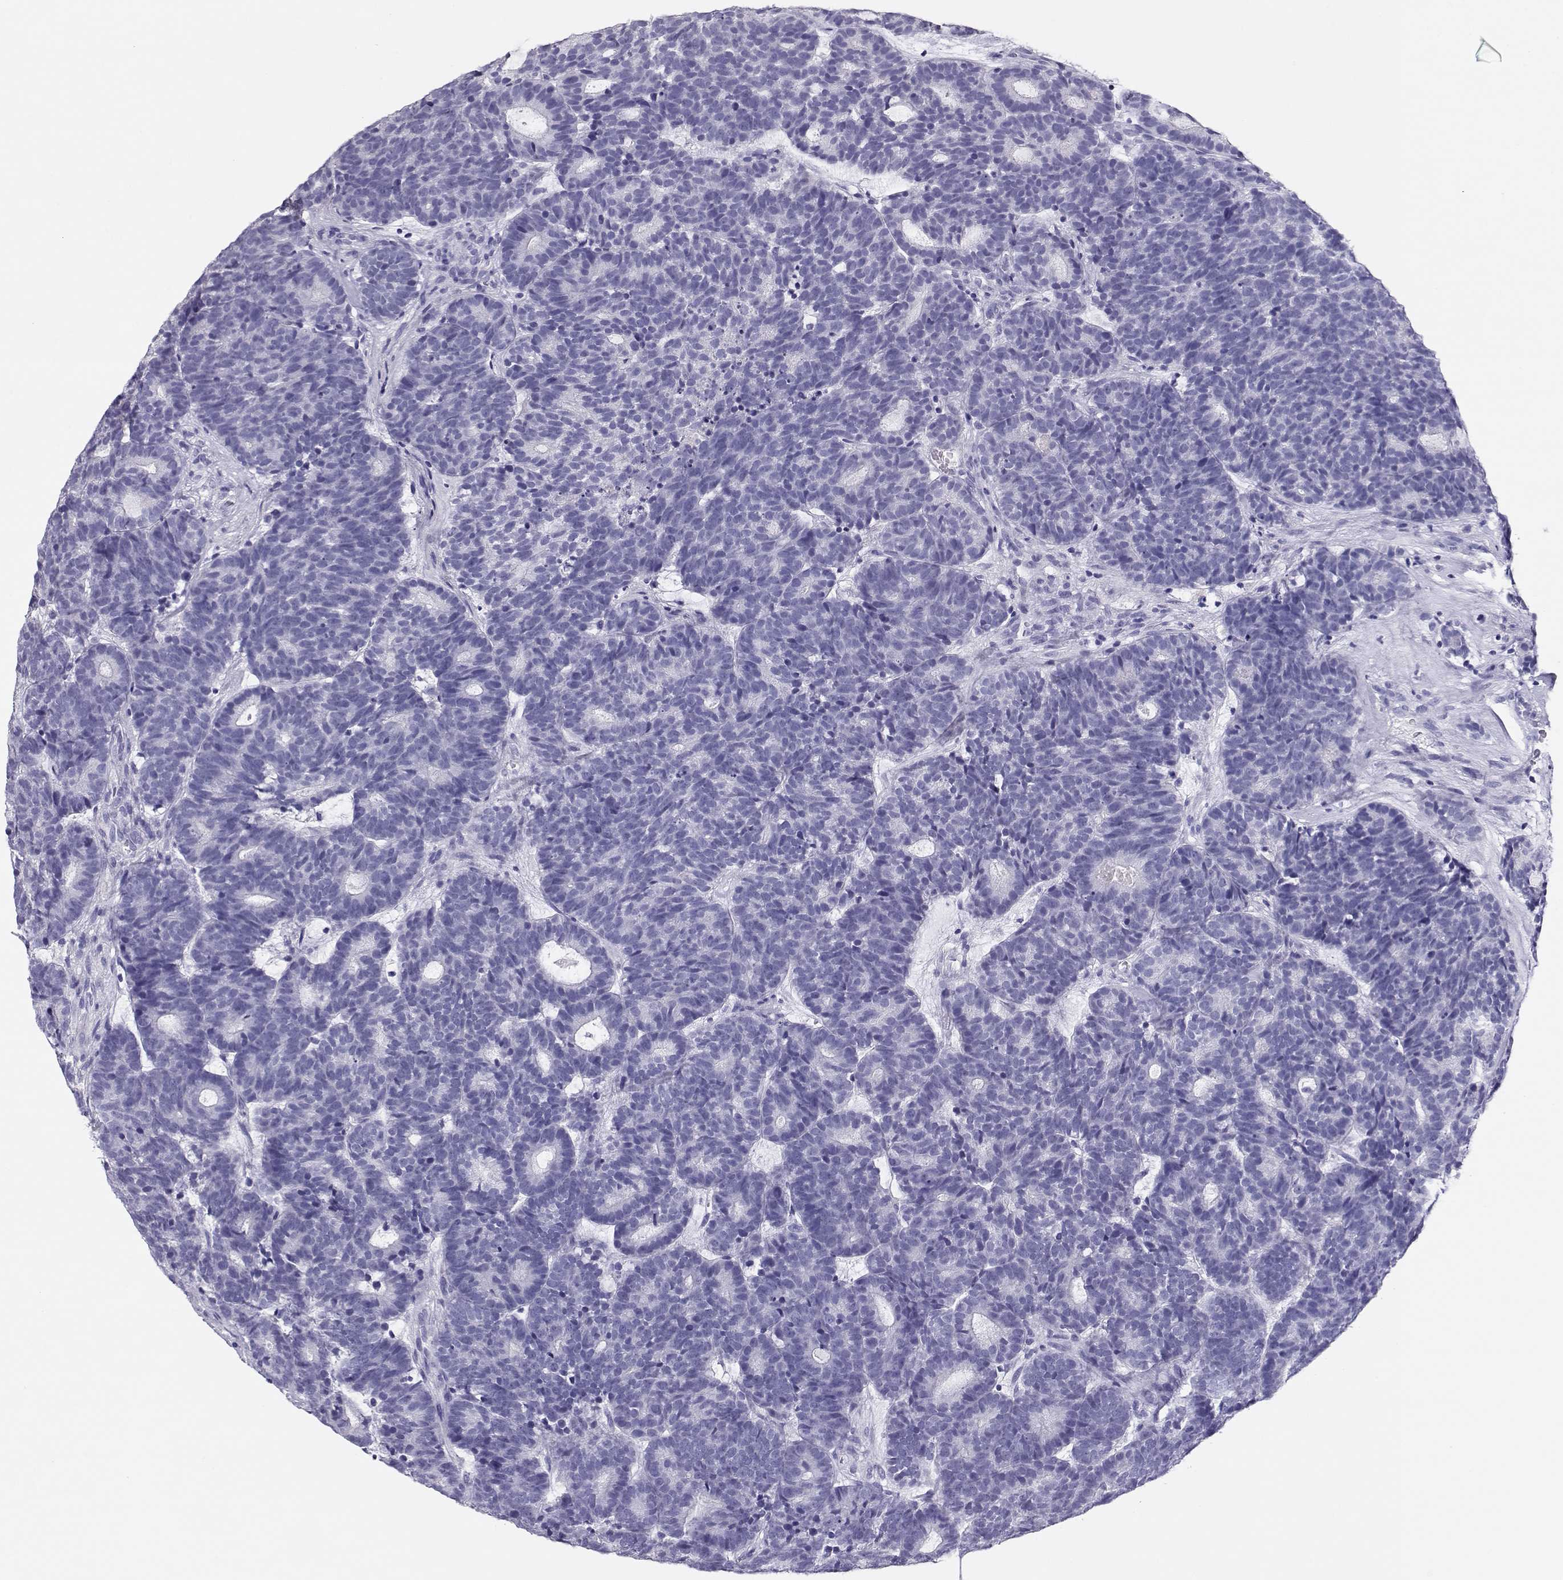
{"staining": {"intensity": "negative", "quantity": "none", "location": "none"}, "tissue": "head and neck cancer", "cell_type": "Tumor cells", "image_type": "cancer", "snomed": [{"axis": "morphology", "description": "Adenocarcinoma, NOS"}, {"axis": "topography", "description": "Head-Neck"}], "caption": "There is no significant expression in tumor cells of head and neck cancer (adenocarcinoma). (DAB (3,3'-diaminobenzidine) immunohistochemistry, high magnification).", "gene": "CRX", "patient": {"sex": "female", "age": 81}}